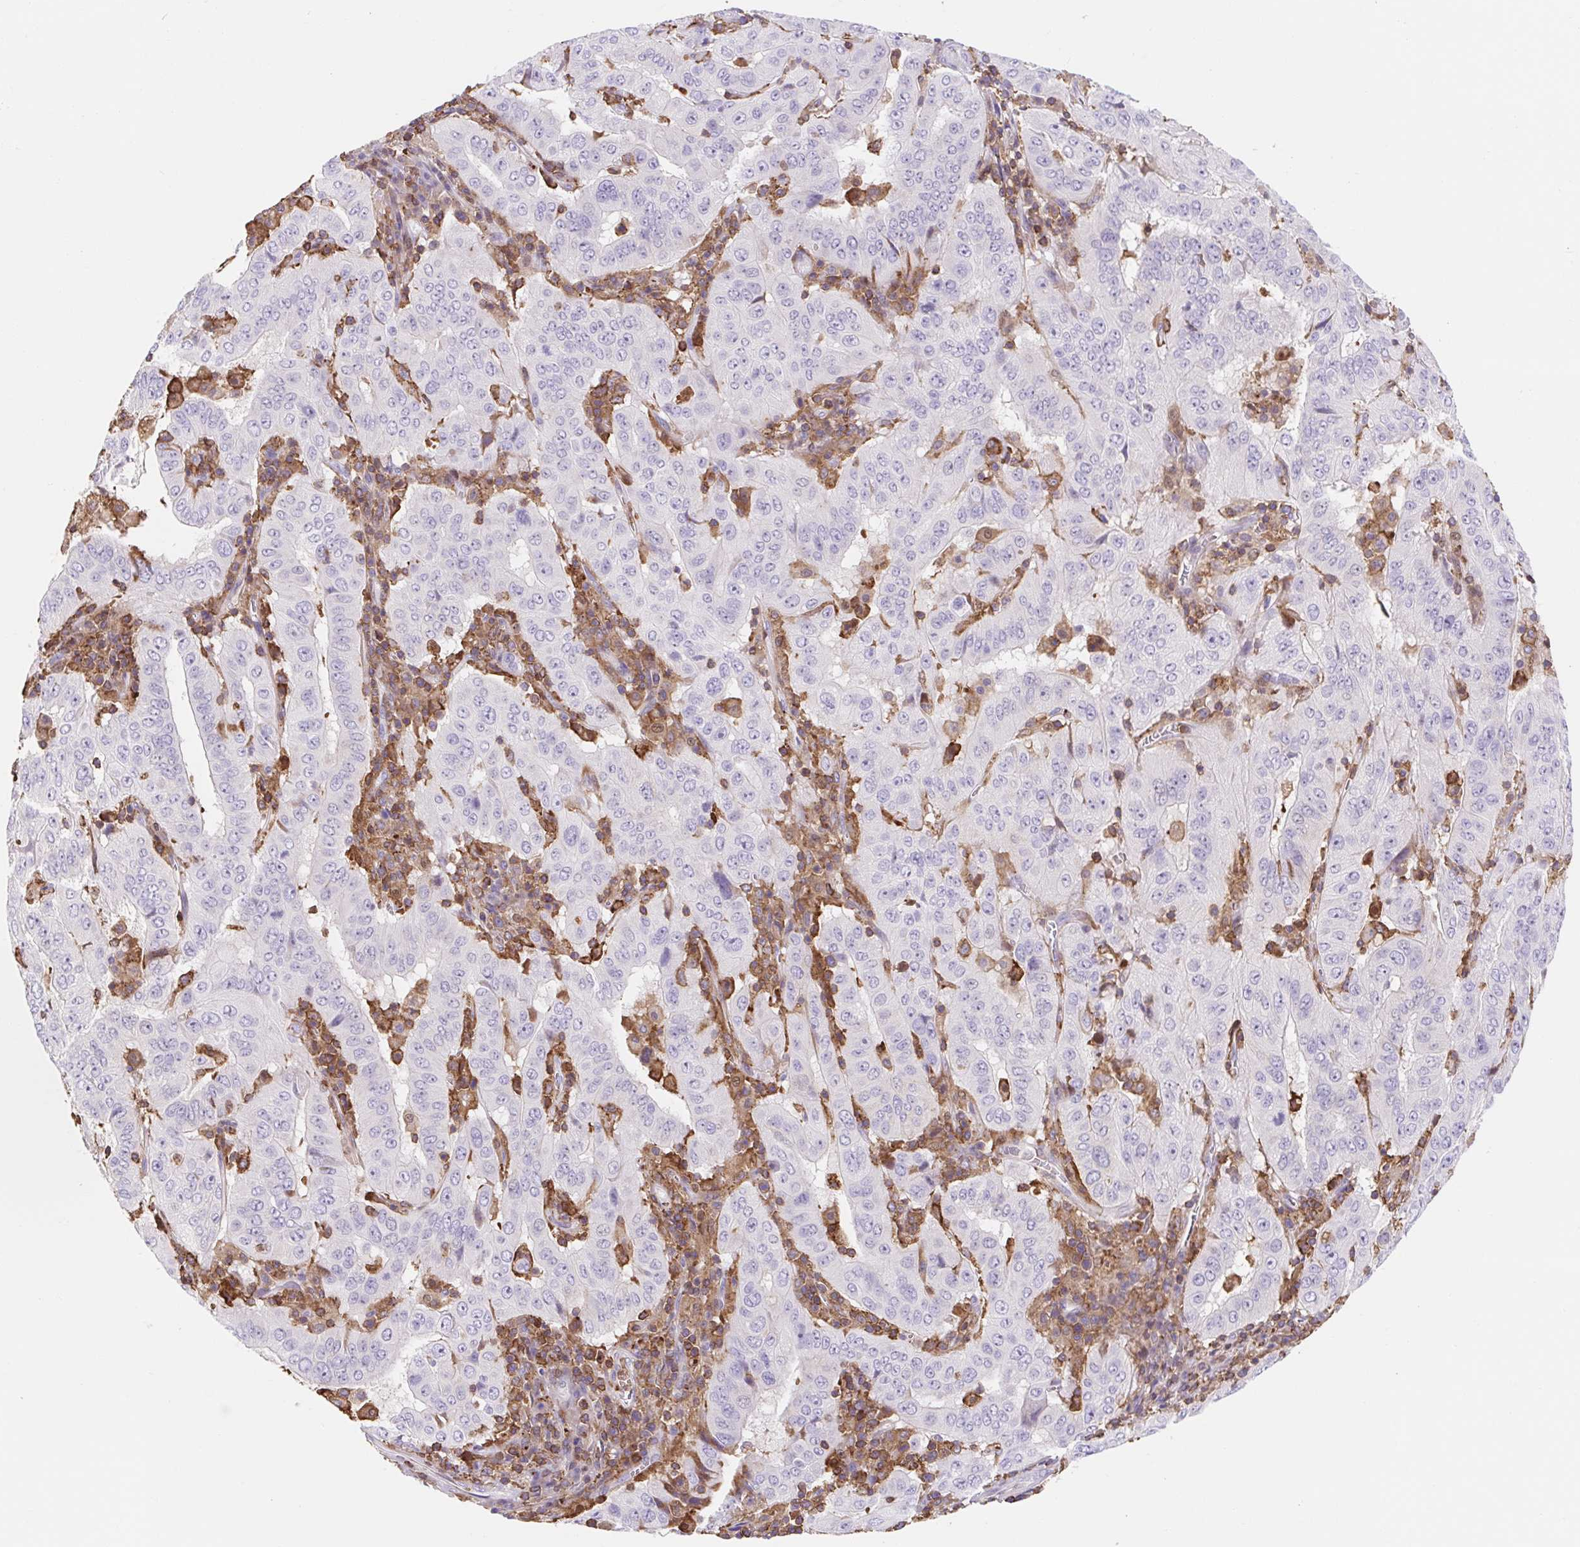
{"staining": {"intensity": "negative", "quantity": "none", "location": "none"}, "tissue": "pancreatic cancer", "cell_type": "Tumor cells", "image_type": "cancer", "snomed": [{"axis": "morphology", "description": "Adenocarcinoma, NOS"}, {"axis": "topography", "description": "Pancreas"}], "caption": "Photomicrograph shows no protein expression in tumor cells of pancreatic adenocarcinoma tissue.", "gene": "TPRG1", "patient": {"sex": "male", "age": 63}}